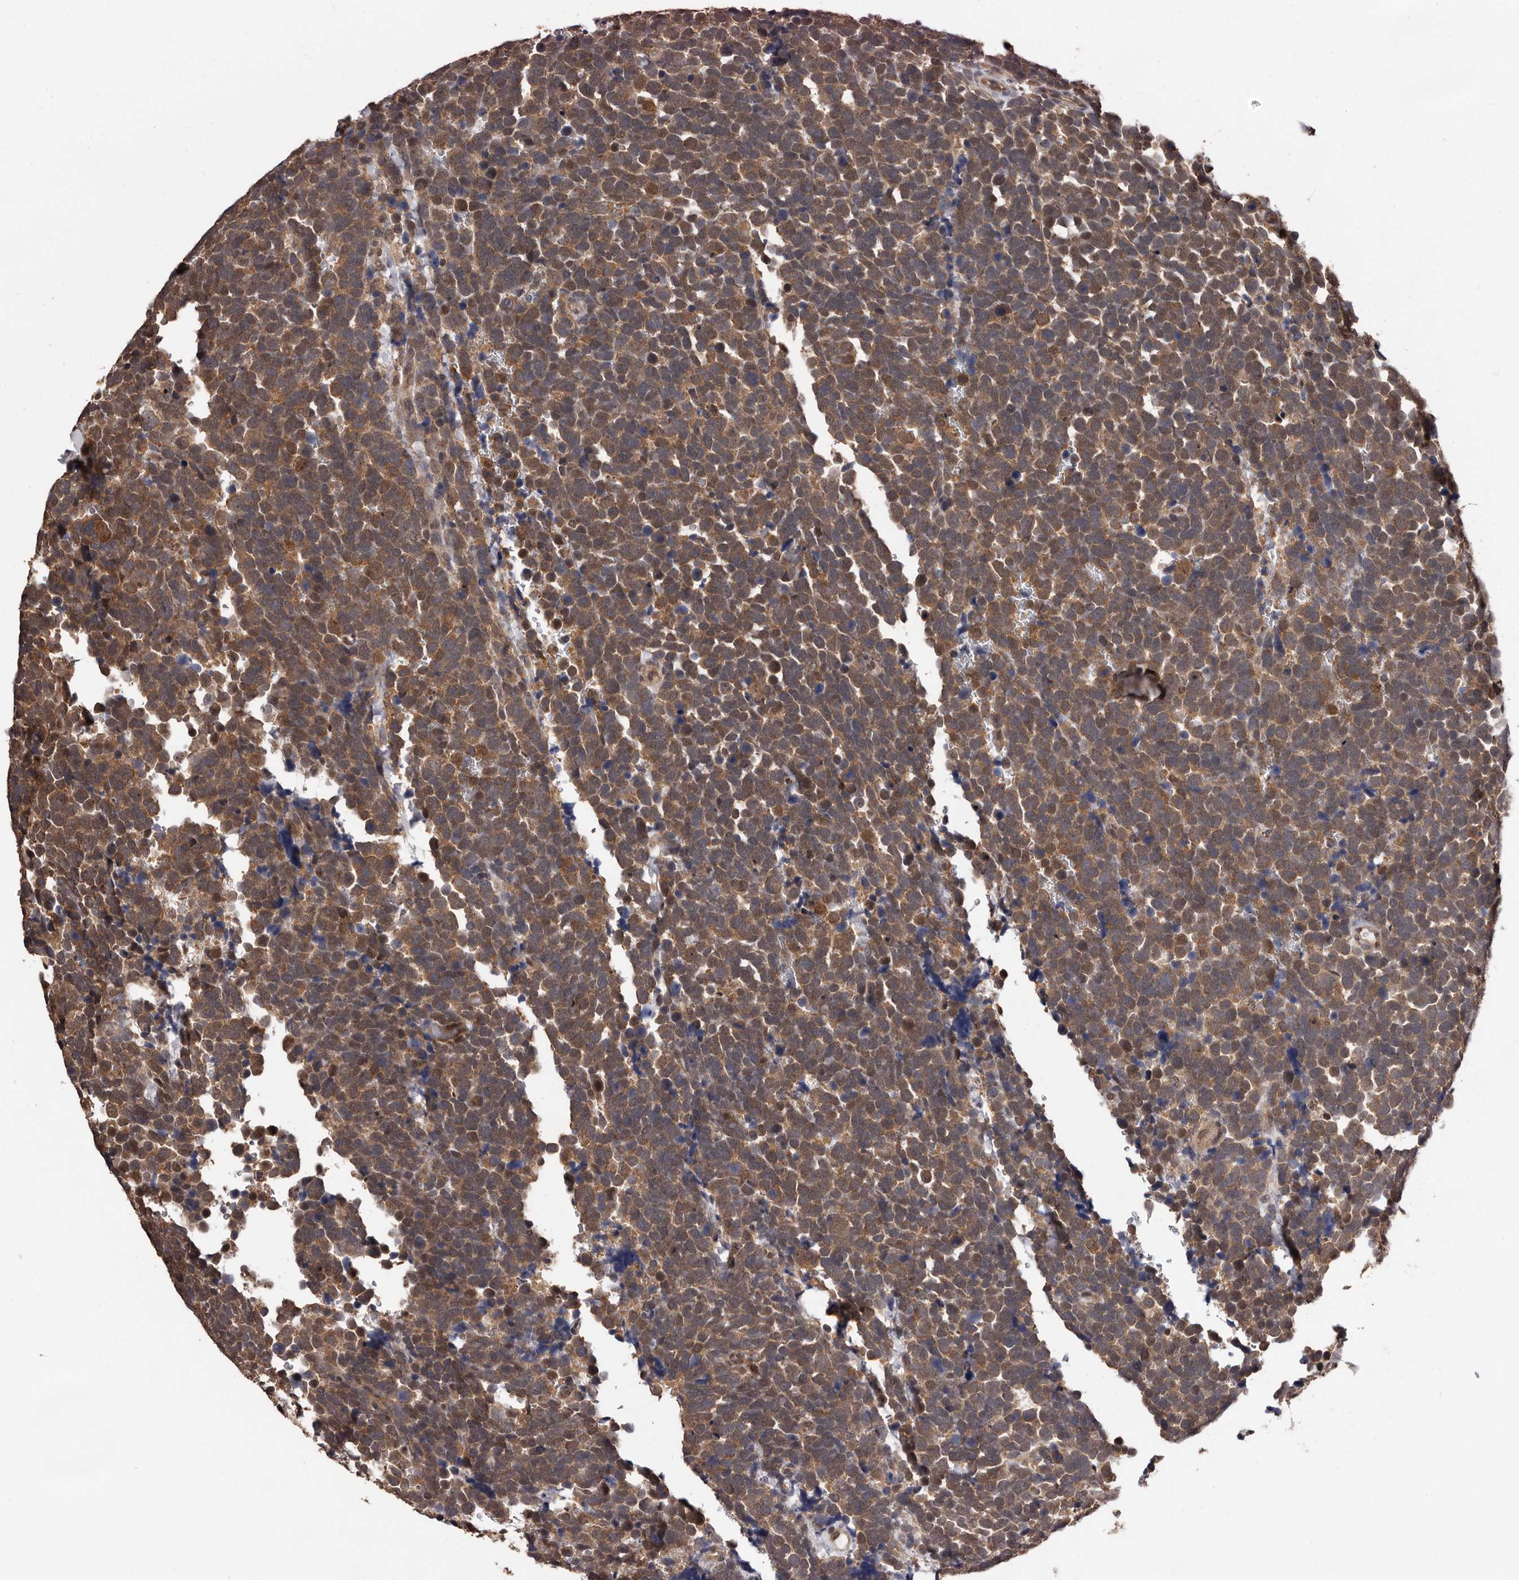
{"staining": {"intensity": "moderate", "quantity": ">75%", "location": "cytoplasmic/membranous"}, "tissue": "urothelial cancer", "cell_type": "Tumor cells", "image_type": "cancer", "snomed": [{"axis": "morphology", "description": "Urothelial carcinoma, High grade"}, {"axis": "topography", "description": "Urinary bladder"}], "caption": "High-grade urothelial carcinoma stained for a protein (brown) displays moderate cytoplasmic/membranous positive expression in approximately >75% of tumor cells.", "gene": "VPS37A", "patient": {"sex": "female", "age": 82}}